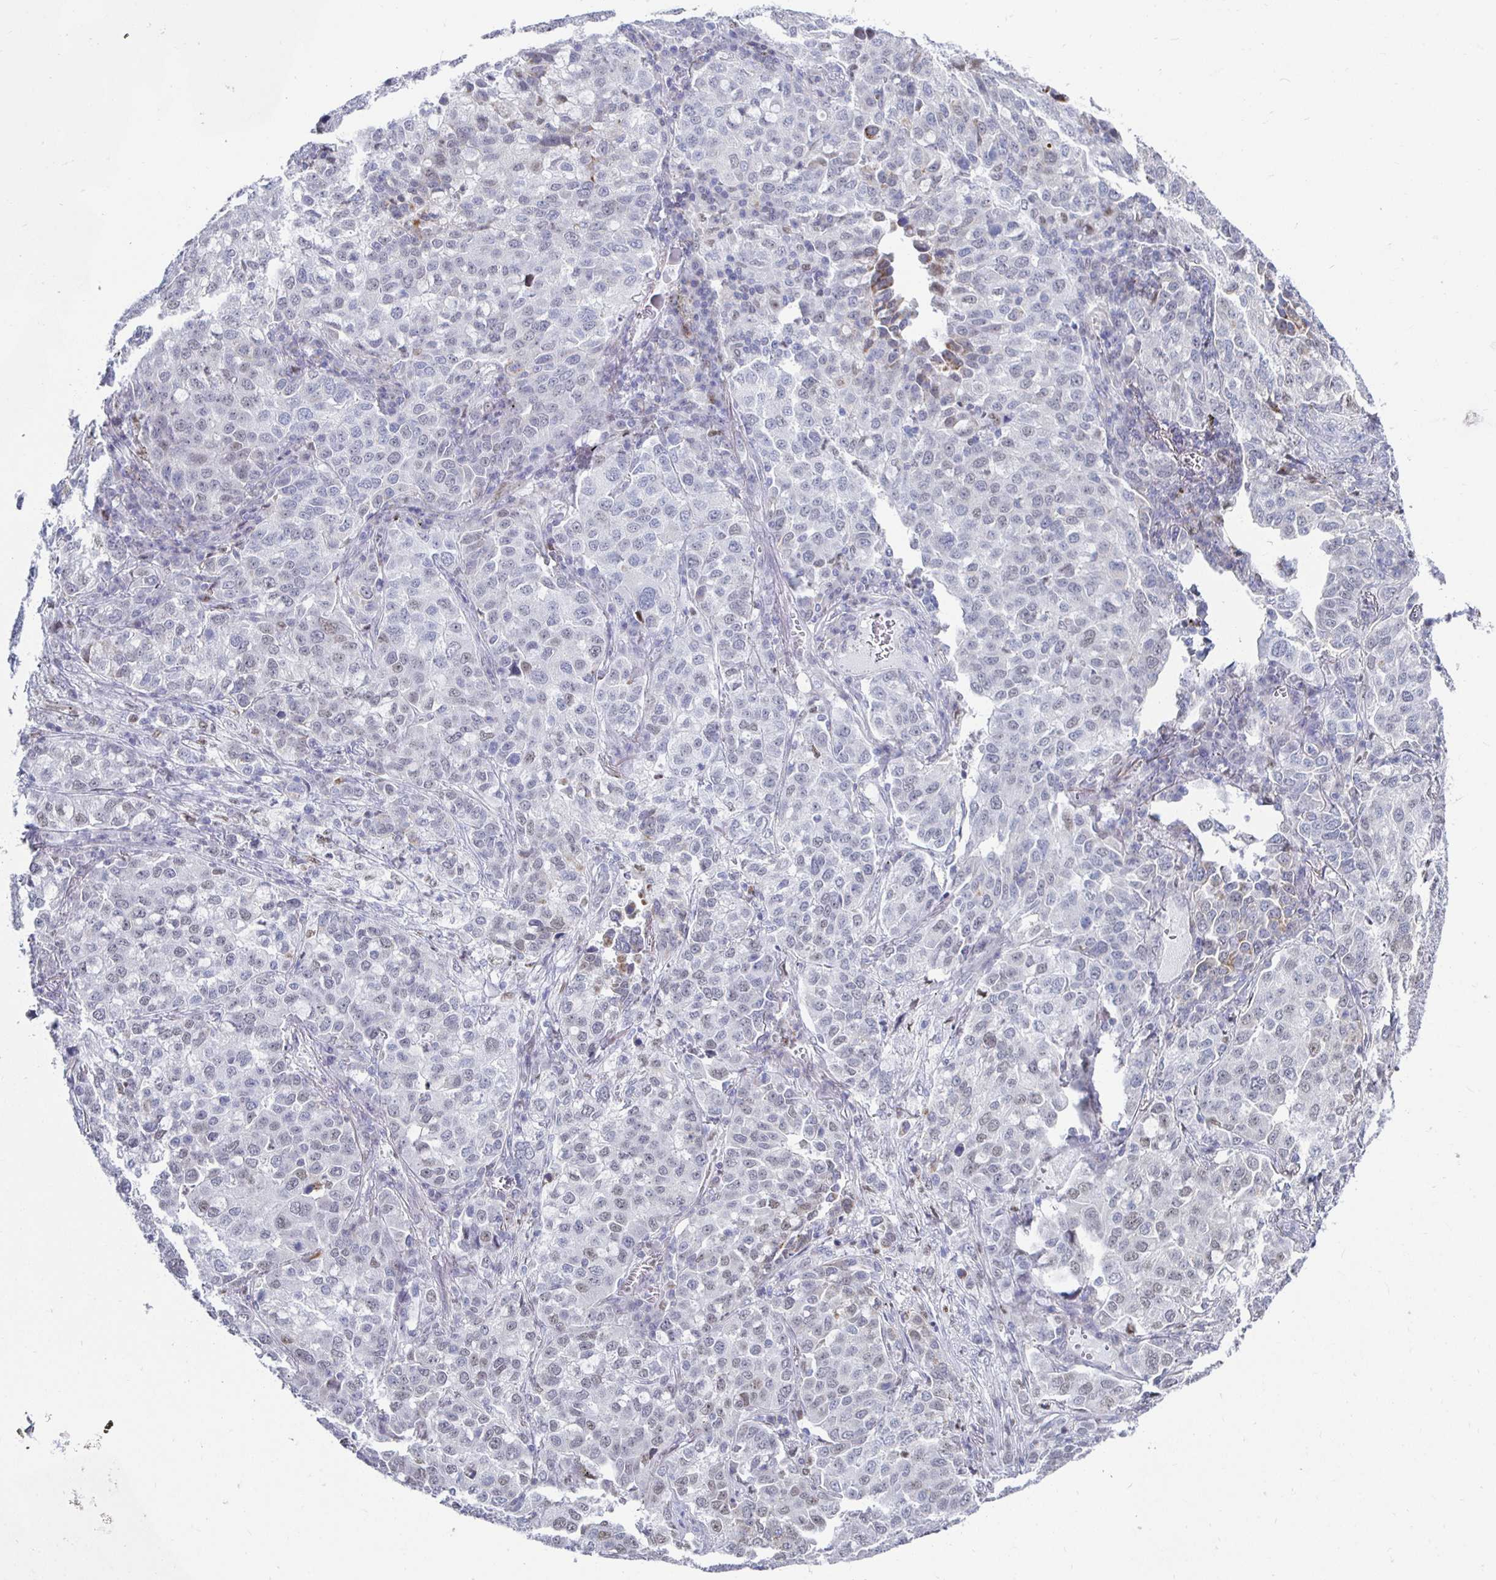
{"staining": {"intensity": "negative", "quantity": "none", "location": "none"}, "tissue": "lung cancer", "cell_type": "Tumor cells", "image_type": "cancer", "snomed": [{"axis": "morphology", "description": "Adenocarcinoma, NOS"}, {"axis": "morphology", "description": "Adenocarcinoma, metastatic, NOS"}, {"axis": "topography", "description": "Lymph node"}, {"axis": "topography", "description": "Lung"}], "caption": "Tumor cells show no significant protein expression in lung cancer (adenocarcinoma).", "gene": "NOCT", "patient": {"sex": "female", "age": 65}}